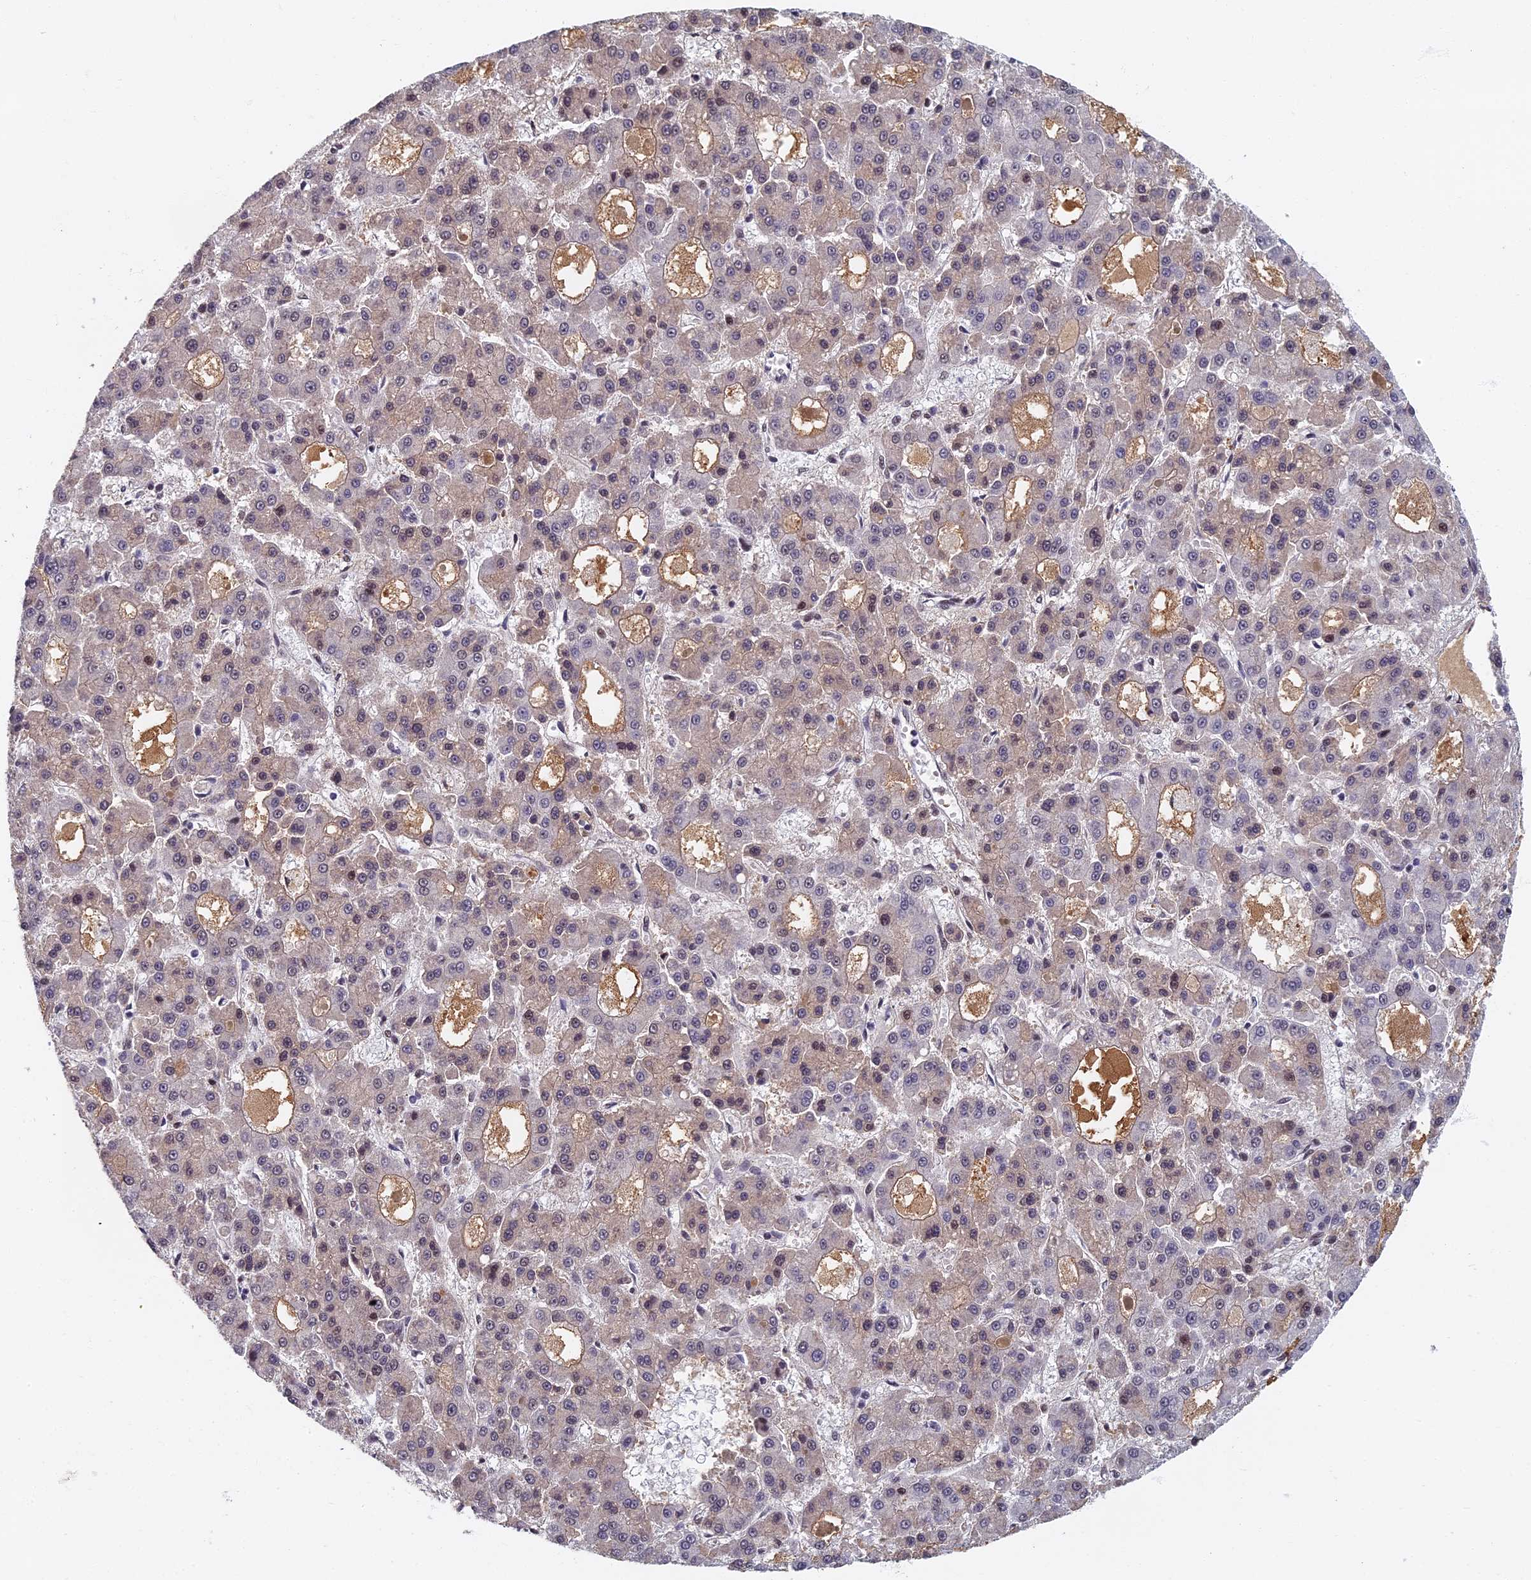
{"staining": {"intensity": "weak", "quantity": "<25%", "location": "cytoplasmic/membranous"}, "tissue": "liver cancer", "cell_type": "Tumor cells", "image_type": "cancer", "snomed": [{"axis": "morphology", "description": "Carcinoma, Hepatocellular, NOS"}, {"axis": "topography", "description": "Liver"}], "caption": "Image shows no protein positivity in tumor cells of liver cancer tissue. (DAB (3,3'-diaminobenzidine) immunohistochemistry, high magnification).", "gene": "TAF13", "patient": {"sex": "male", "age": 70}}